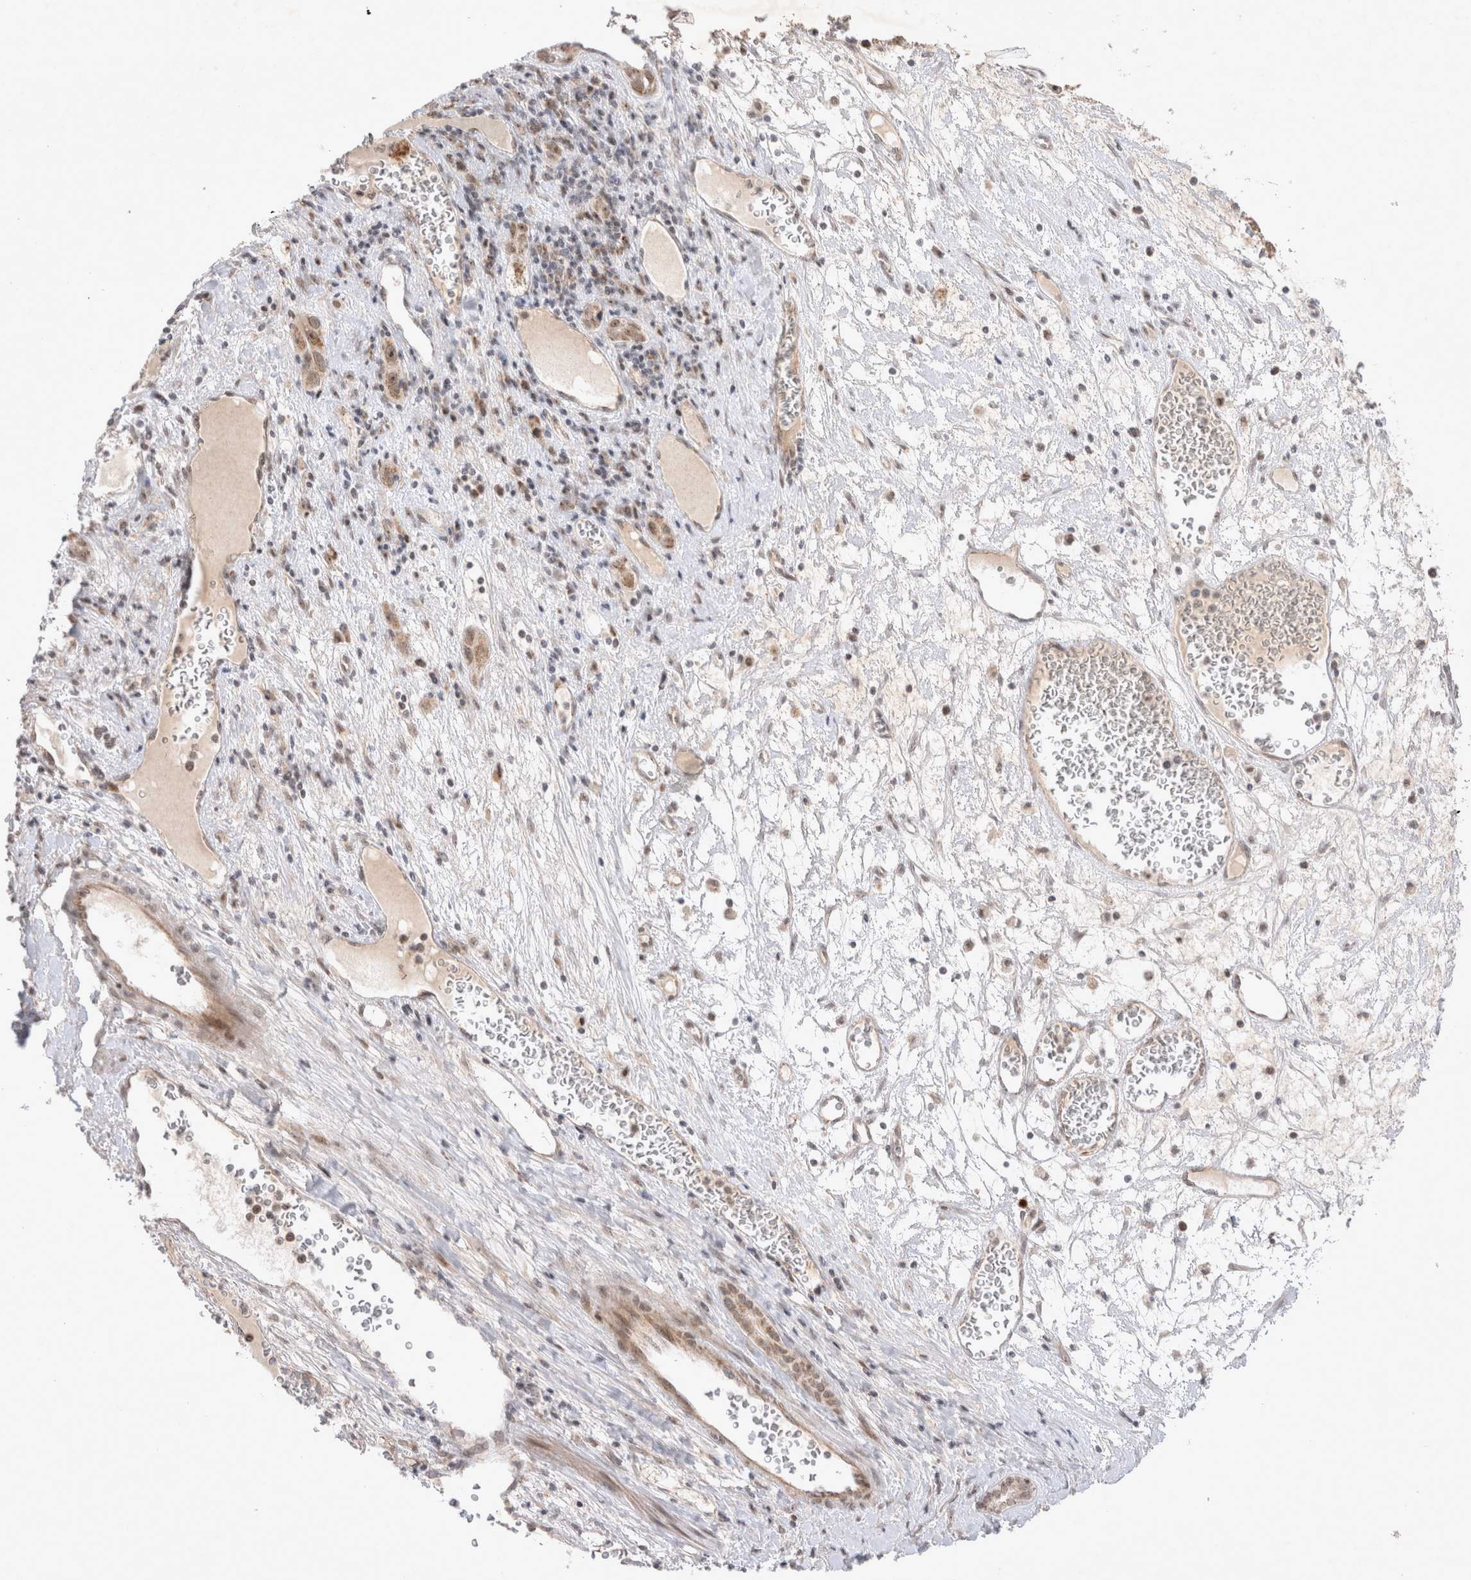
{"staining": {"intensity": "moderate", "quantity": ">75%", "location": "cytoplasmic/membranous,nuclear"}, "tissue": "liver cancer", "cell_type": "Tumor cells", "image_type": "cancer", "snomed": [{"axis": "morphology", "description": "Carcinoma, Hepatocellular, NOS"}, {"axis": "topography", "description": "Liver"}], "caption": "Human hepatocellular carcinoma (liver) stained with a brown dye displays moderate cytoplasmic/membranous and nuclear positive positivity in approximately >75% of tumor cells.", "gene": "MRPL37", "patient": {"sex": "female", "age": 73}}